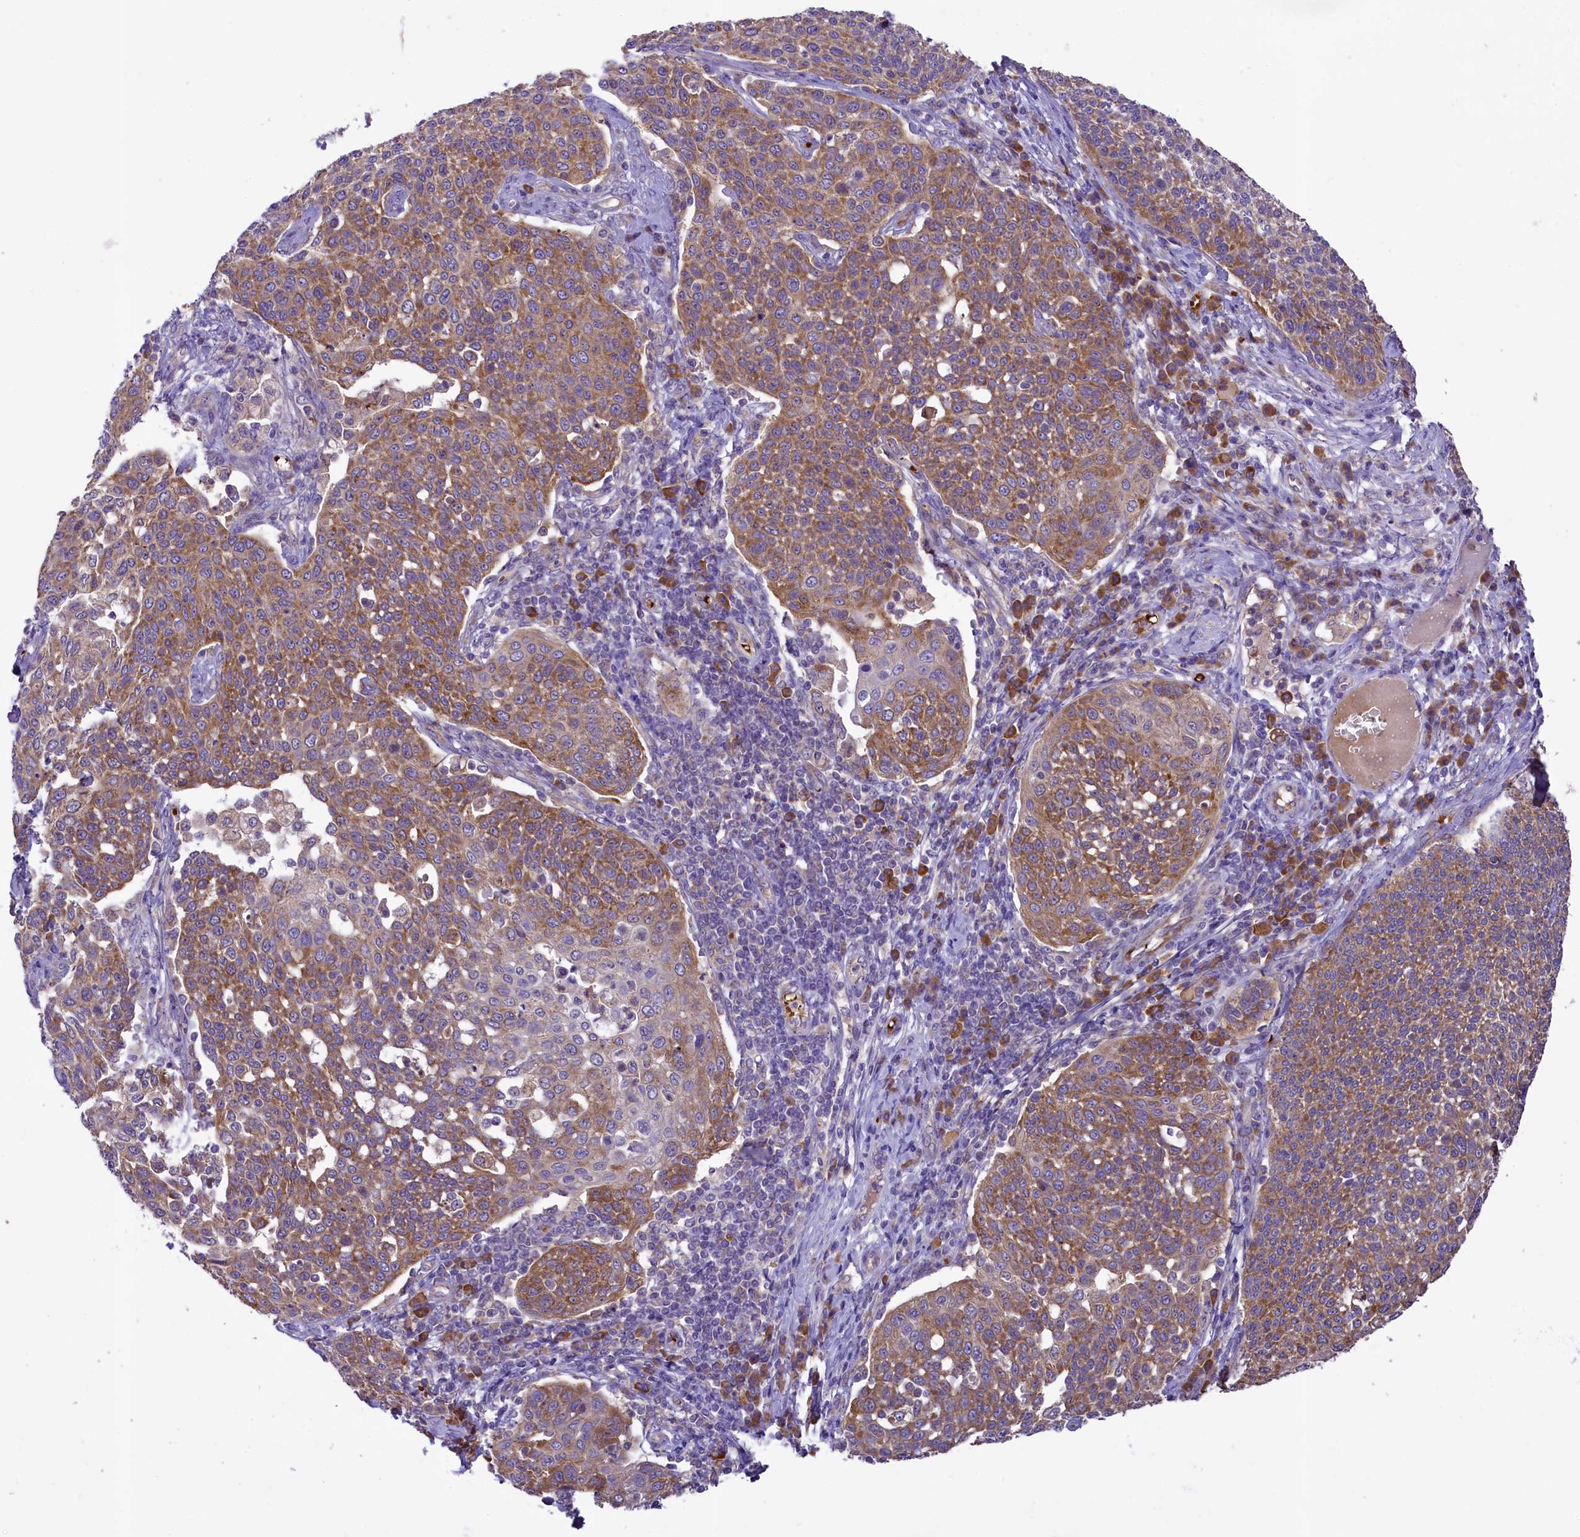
{"staining": {"intensity": "moderate", "quantity": "25%-75%", "location": "cytoplasmic/membranous"}, "tissue": "cervical cancer", "cell_type": "Tumor cells", "image_type": "cancer", "snomed": [{"axis": "morphology", "description": "Squamous cell carcinoma, NOS"}, {"axis": "topography", "description": "Cervix"}], "caption": "Protein staining exhibits moderate cytoplasmic/membranous expression in about 25%-75% of tumor cells in squamous cell carcinoma (cervical).", "gene": "LARP4", "patient": {"sex": "female", "age": 34}}